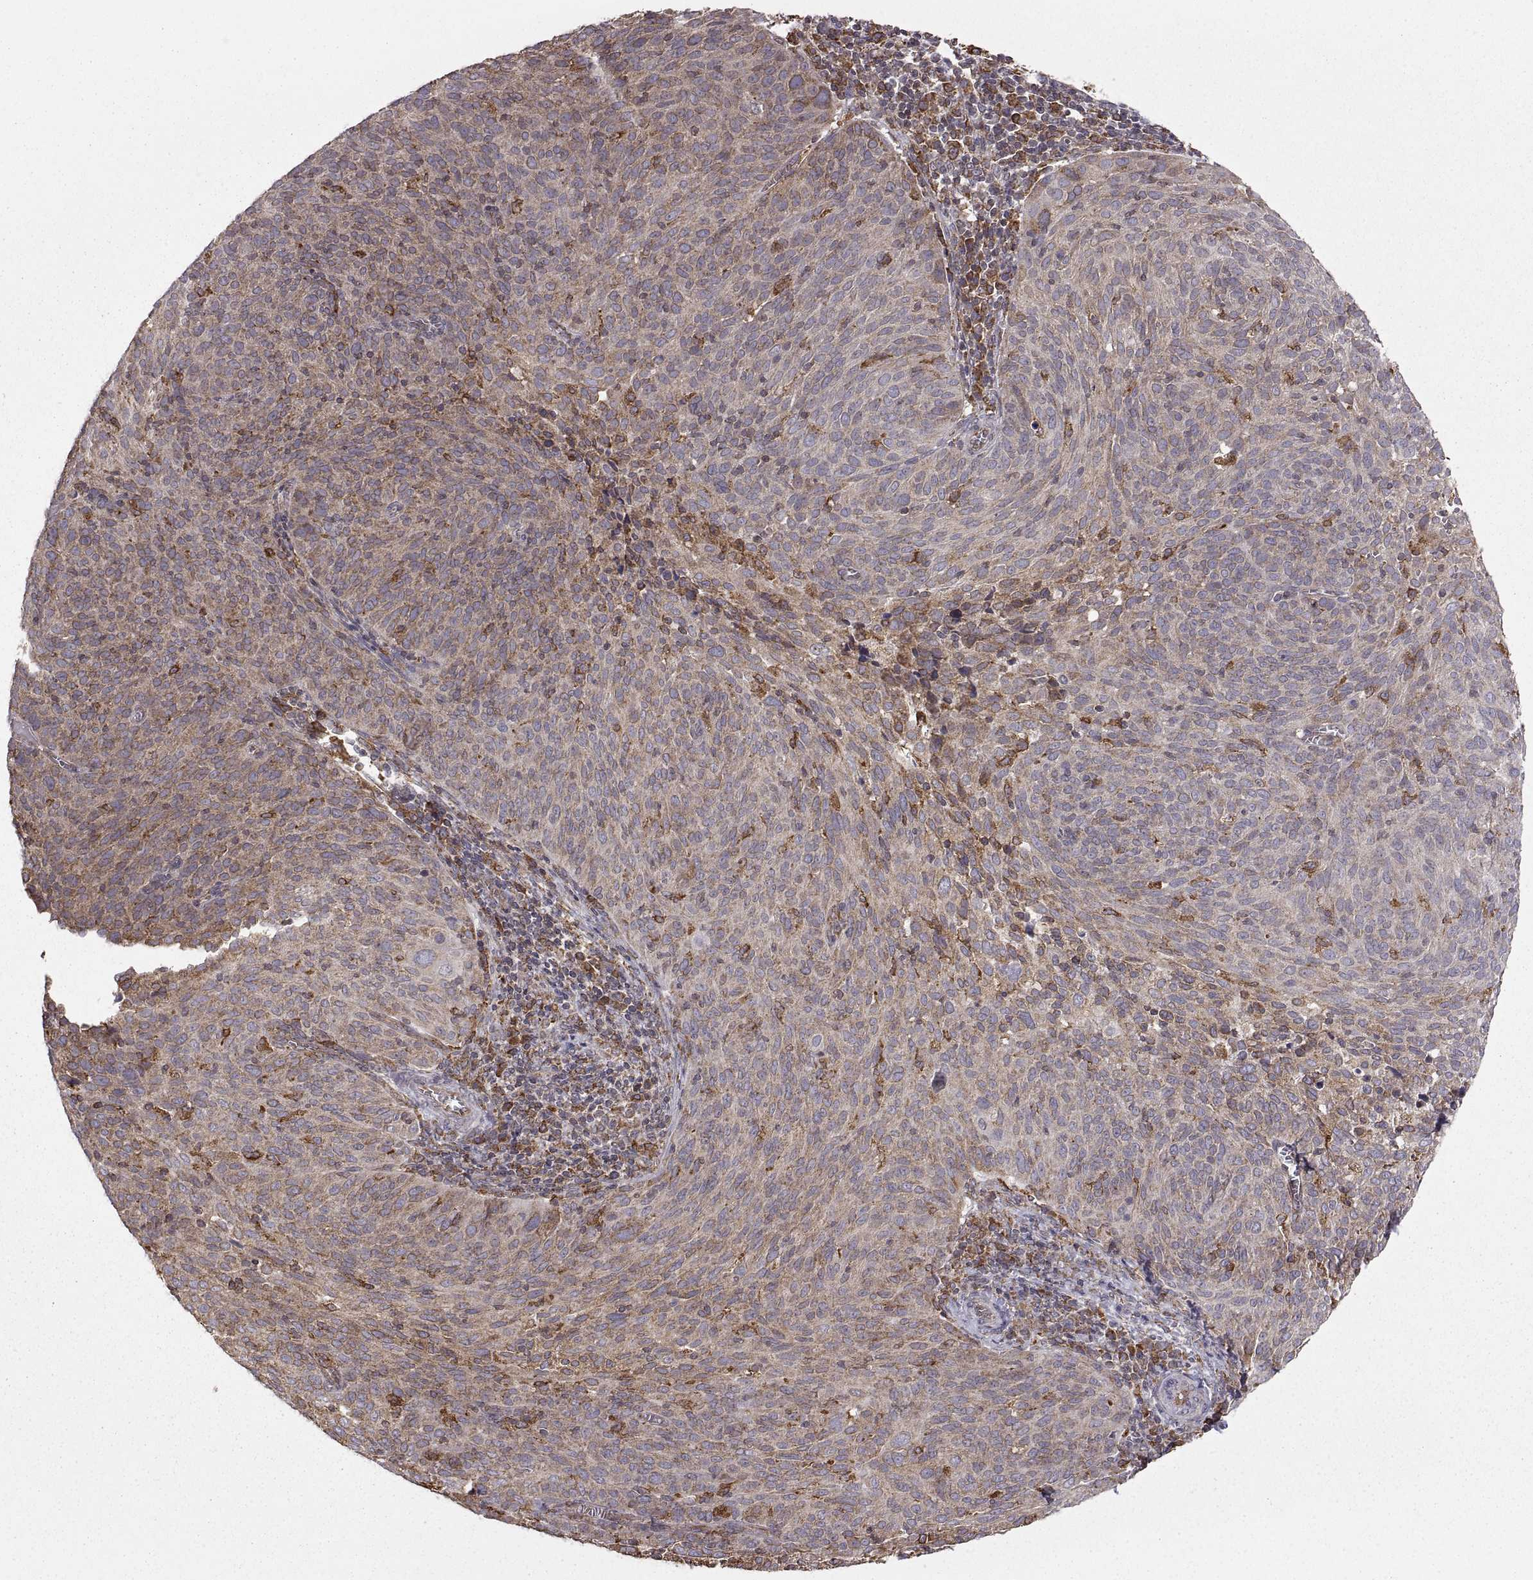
{"staining": {"intensity": "strong", "quantity": "<25%", "location": "cytoplasmic/membranous"}, "tissue": "cervical cancer", "cell_type": "Tumor cells", "image_type": "cancer", "snomed": [{"axis": "morphology", "description": "Squamous cell carcinoma, NOS"}, {"axis": "topography", "description": "Cervix"}], "caption": "Immunohistochemistry (IHC) staining of cervical squamous cell carcinoma, which exhibits medium levels of strong cytoplasmic/membranous positivity in about <25% of tumor cells indicating strong cytoplasmic/membranous protein staining. The staining was performed using DAB (brown) for protein detection and nuclei were counterstained in hematoxylin (blue).", "gene": "PDIA3", "patient": {"sex": "female", "age": 39}}